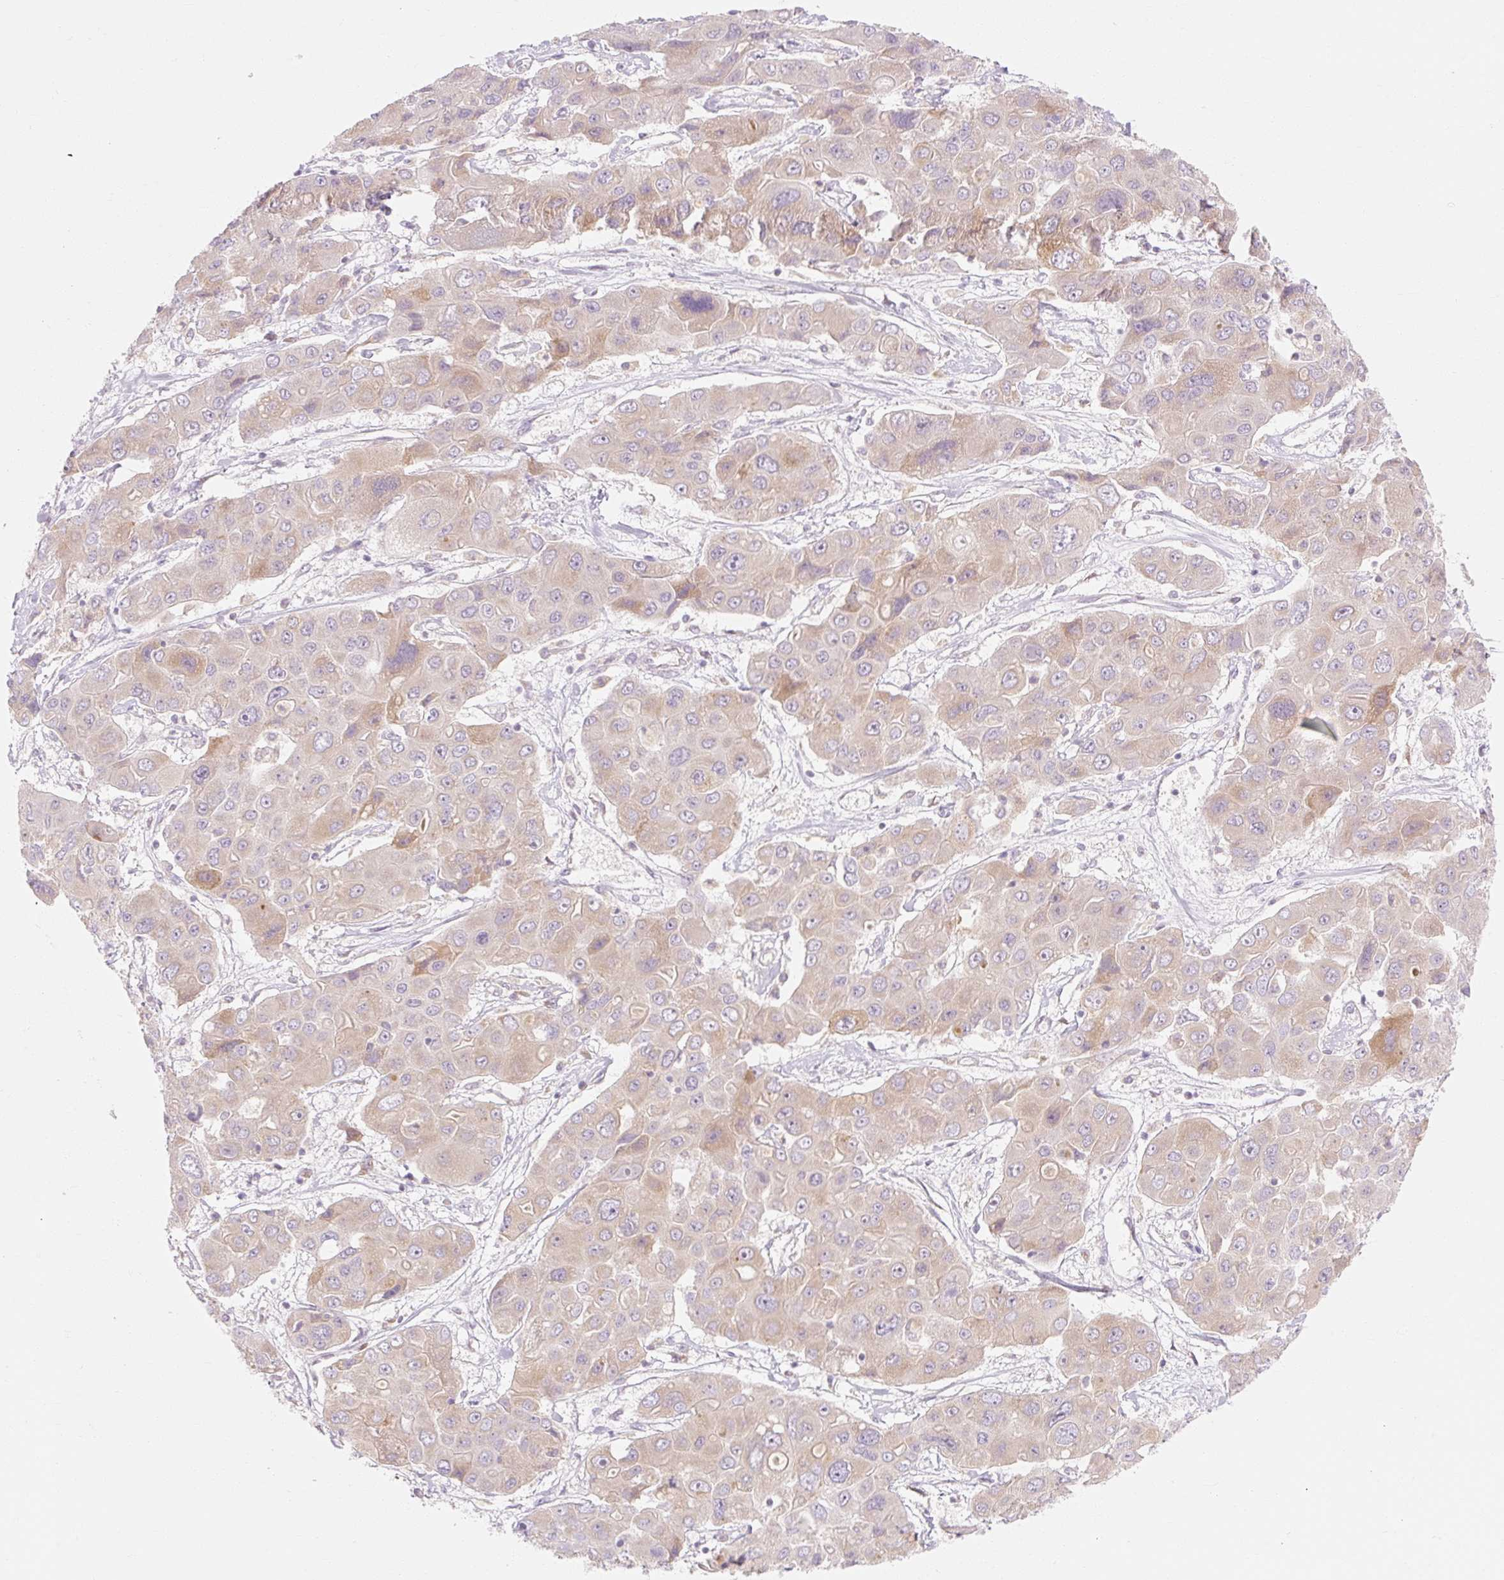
{"staining": {"intensity": "weak", "quantity": "25%-75%", "location": "cytoplasmic/membranous"}, "tissue": "liver cancer", "cell_type": "Tumor cells", "image_type": "cancer", "snomed": [{"axis": "morphology", "description": "Cholangiocarcinoma"}, {"axis": "topography", "description": "Liver"}], "caption": "There is low levels of weak cytoplasmic/membranous staining in tumor cells of liver cholangiocarcinoma, as demonstrated by immunohistochemical staining (brown color).", "gene": "MYO1D", "patient": {"sex": "male", "age": 67}}